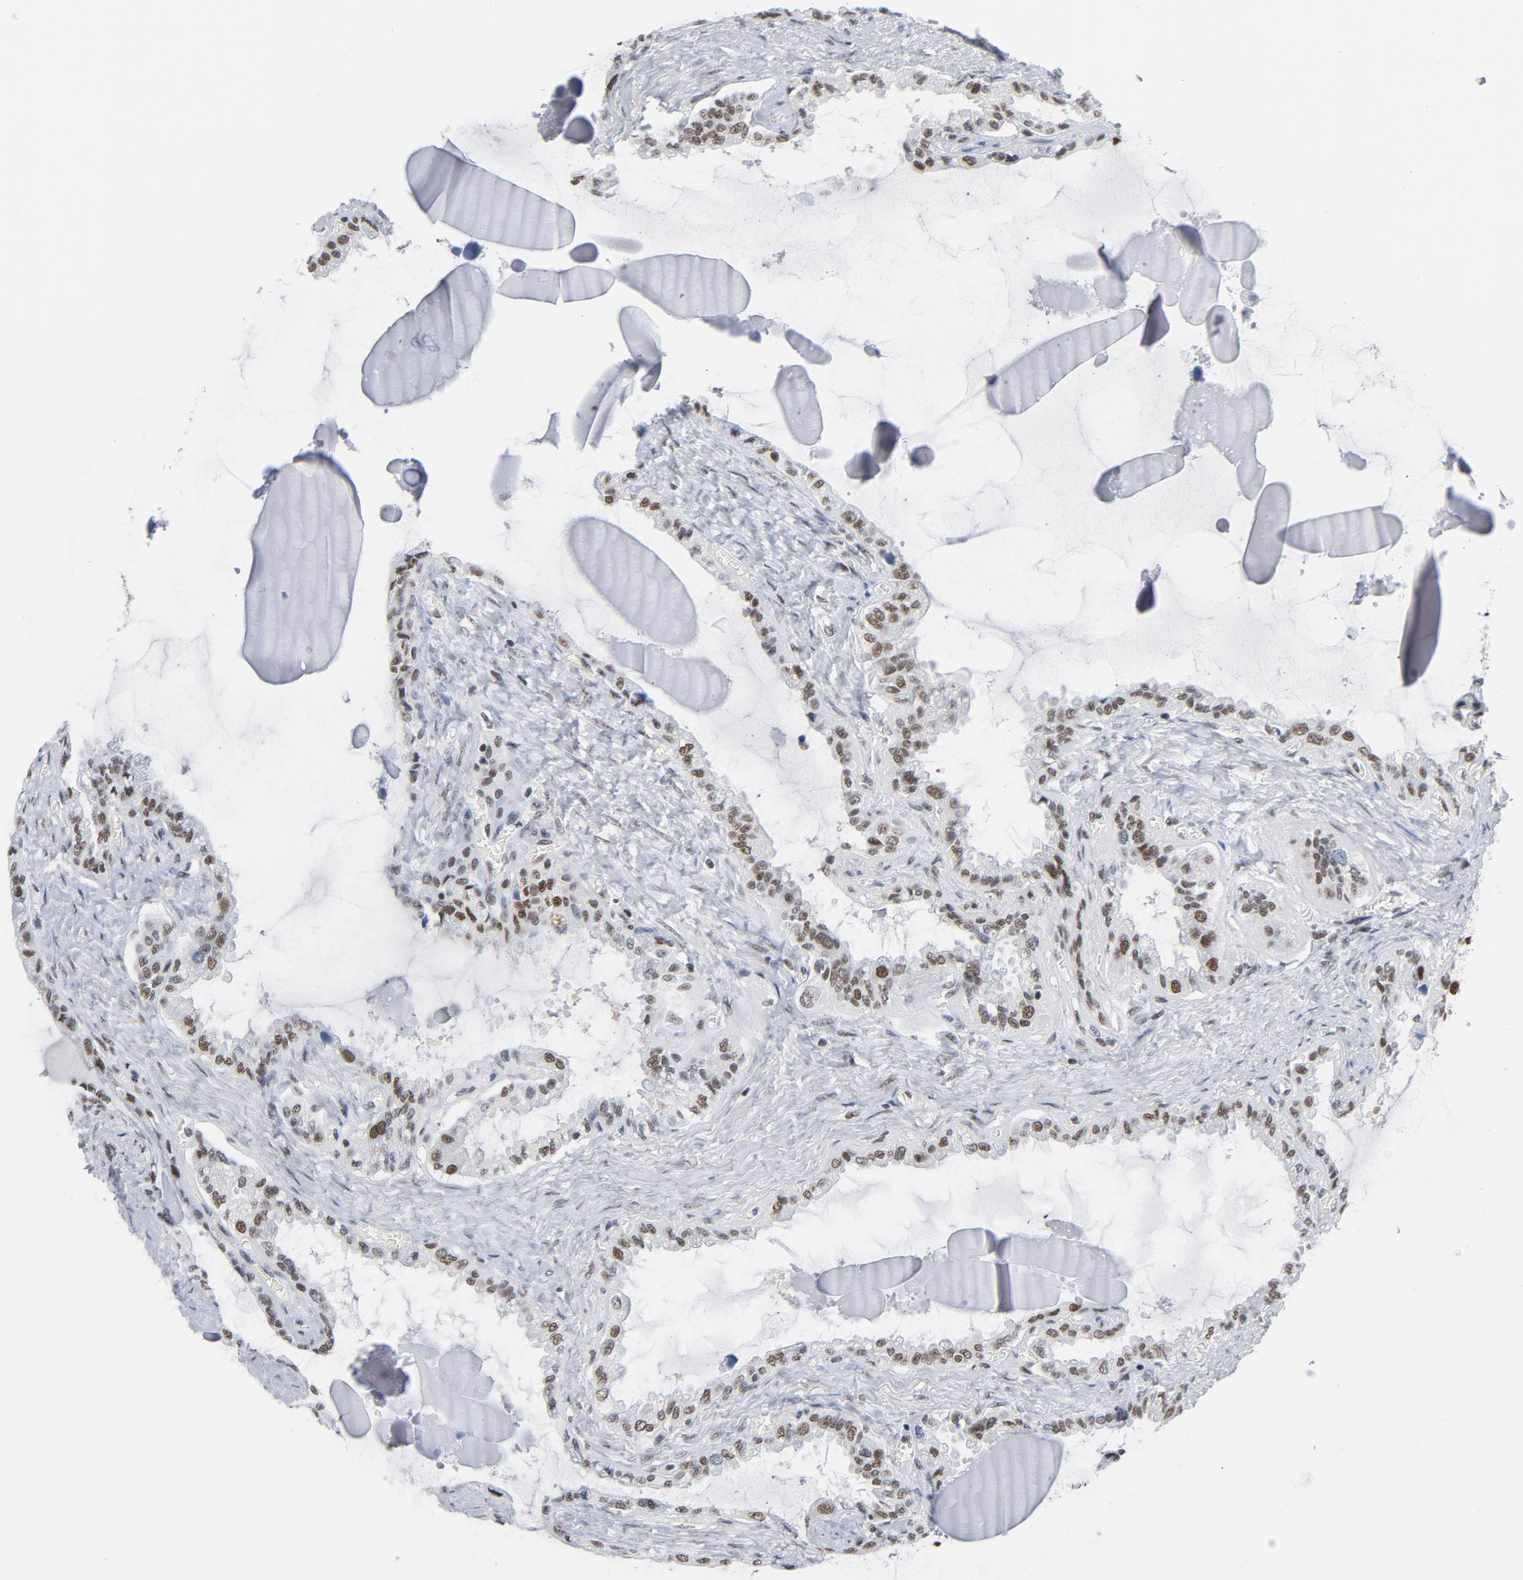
{"staining": {"intensity": "moderate", "quantity": "25%-75%", "location": "nuclear"}, "tissue": "seminal vesicle", "cell_type": "Glandular cells", "image_type": "normal", "snomed": [{"axis": "morphology", "description": "Normal tissue, NOS"}, {"axis": "morphology", "description": "Inflammation, NOS"}, {"axis": "topography", "description": "Urinary bladder"}, {"axis": "topography", "description": "Prostate"}, {"axis": "topography", "description": "Seminal veicle"}], "caption": "IHC of unremarkable seminal vesicle exhibits medium levels of moderate nuclear staining in approximately 25%-75% of glandular cells. Nuclei are stained in blue.", "gene": "CSTF2", "patient": {"sex": "male", "age": 82}}